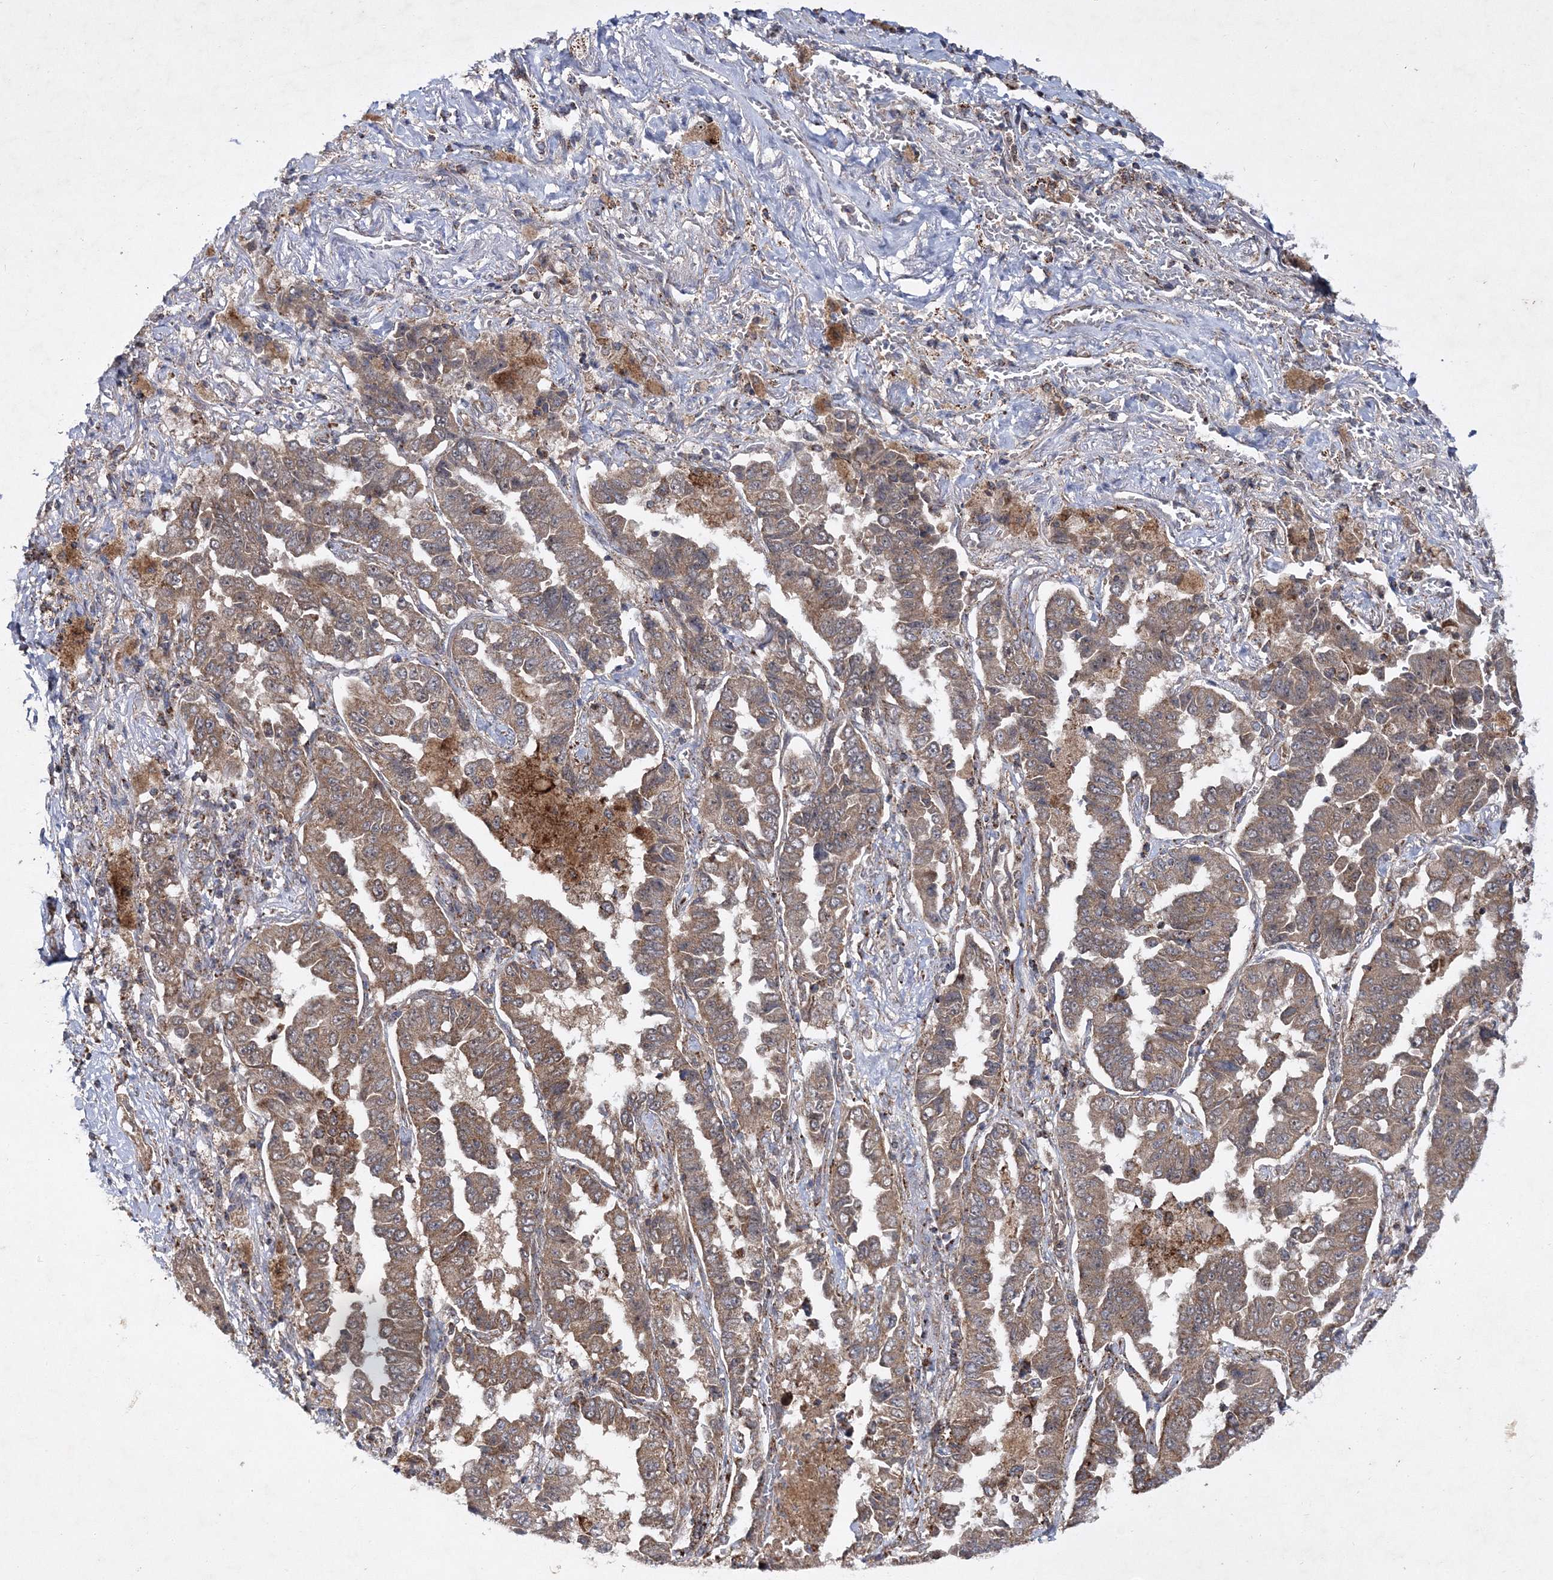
{"staining": {"intensity": "moderate", "quantity": ">75%", "location": "cytoplasmic/membranous"}, "tissue": "lung cancer", "cell_type": "Tumor cells", "image_type": "cancer", "snomed": [{"axis": "morphology", "description": "Adenocarcinoma, NOS"}, {"axis": "topography", "description": "Lung"}], "caption": "IHC of lung cancer reveals medium levels of moderate cytoplasmic/membranous positivity in approximately >75% of tumor cells.", "gene": "SCRN3", "patient": {"sex": "female", "age": 51}}